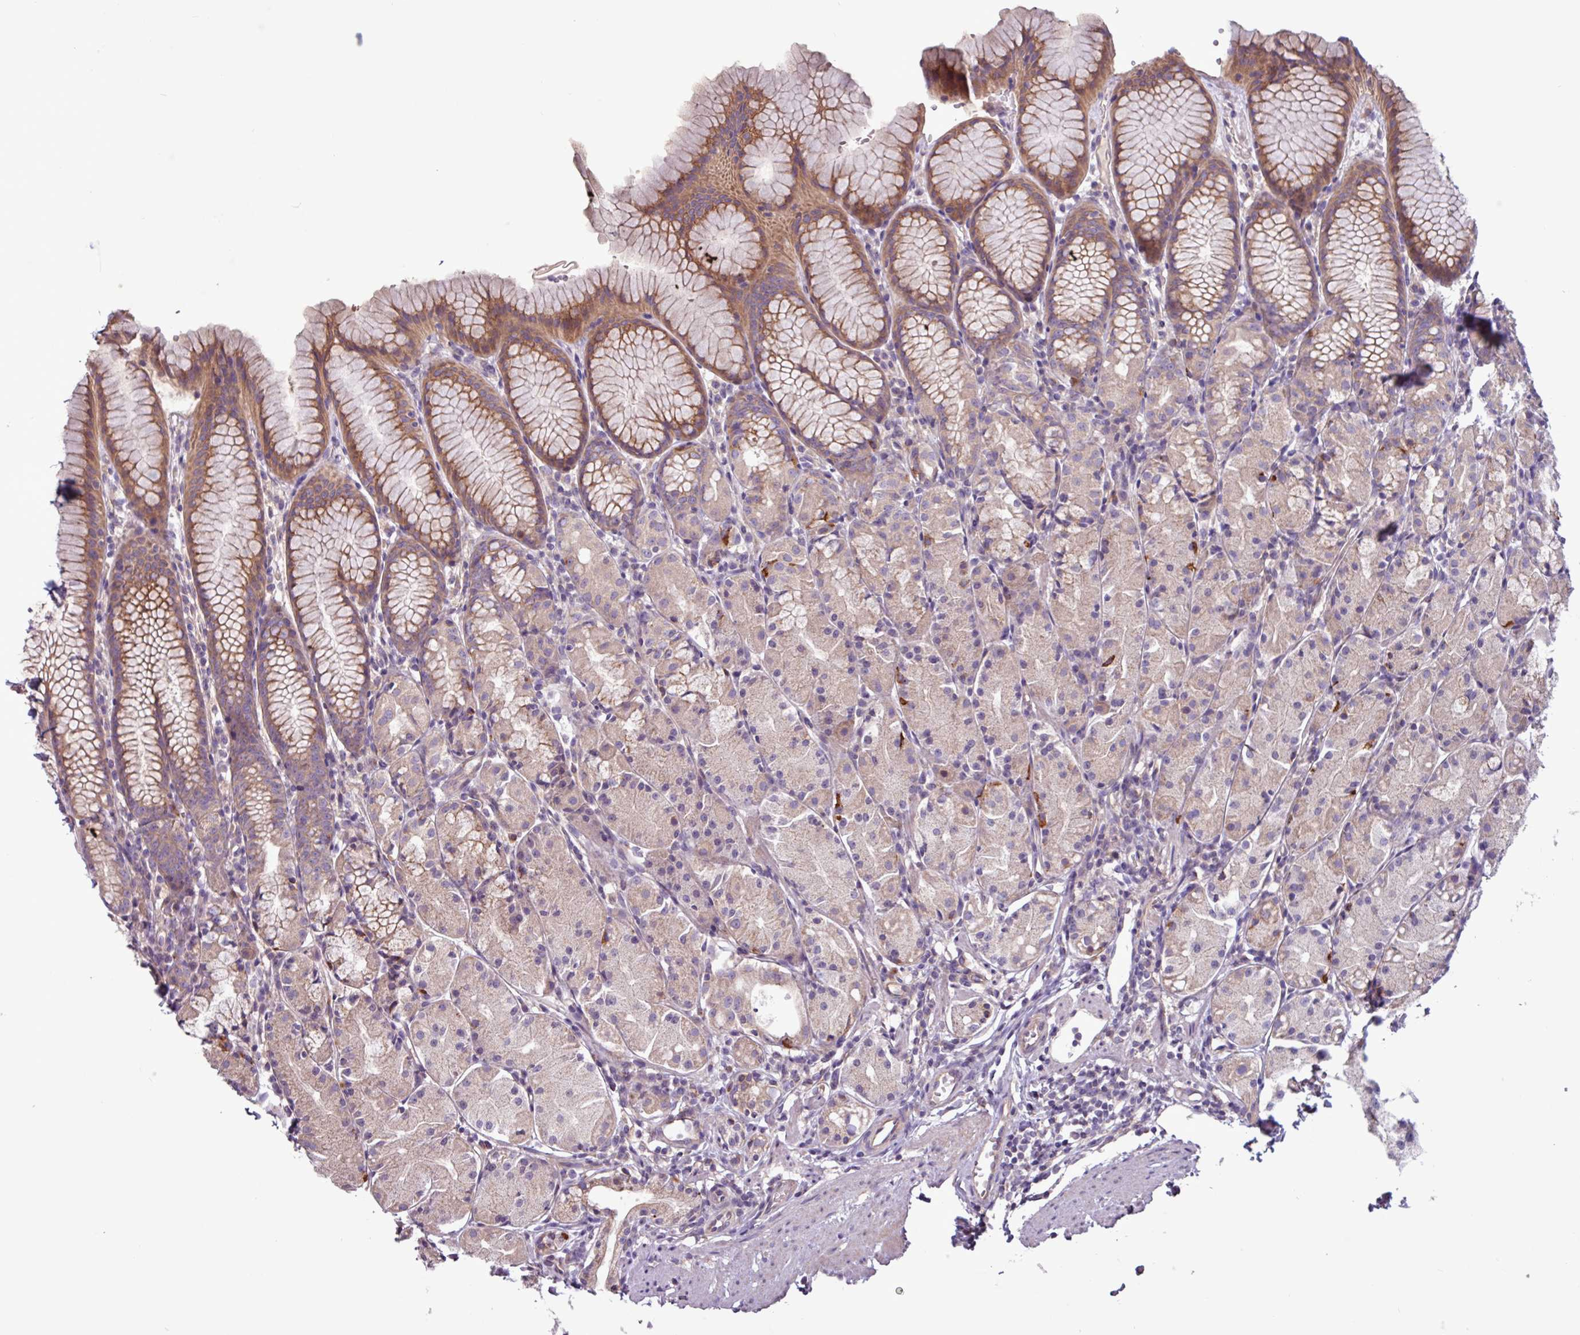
{"staining": {"intensity": "moderate", "quantity": "<25%", "location": "cytoplasmic/membranous"}, "tissue": "stomach", "cell_type": "Glandular cells", "image_type": "normal", "snomed": [{"axis": "morphology", "description": "Normal tissue, NOS"}, {"axis": "topography", "description": "Stomach, upper"}], "caption": "Glandular cells reveal low levels of moderate cytoplasmic/membranous expression in about <25% of cells in benign human stomach.", "gene": "PLIN2", "patient": {"sex": "male", "age": 47}}